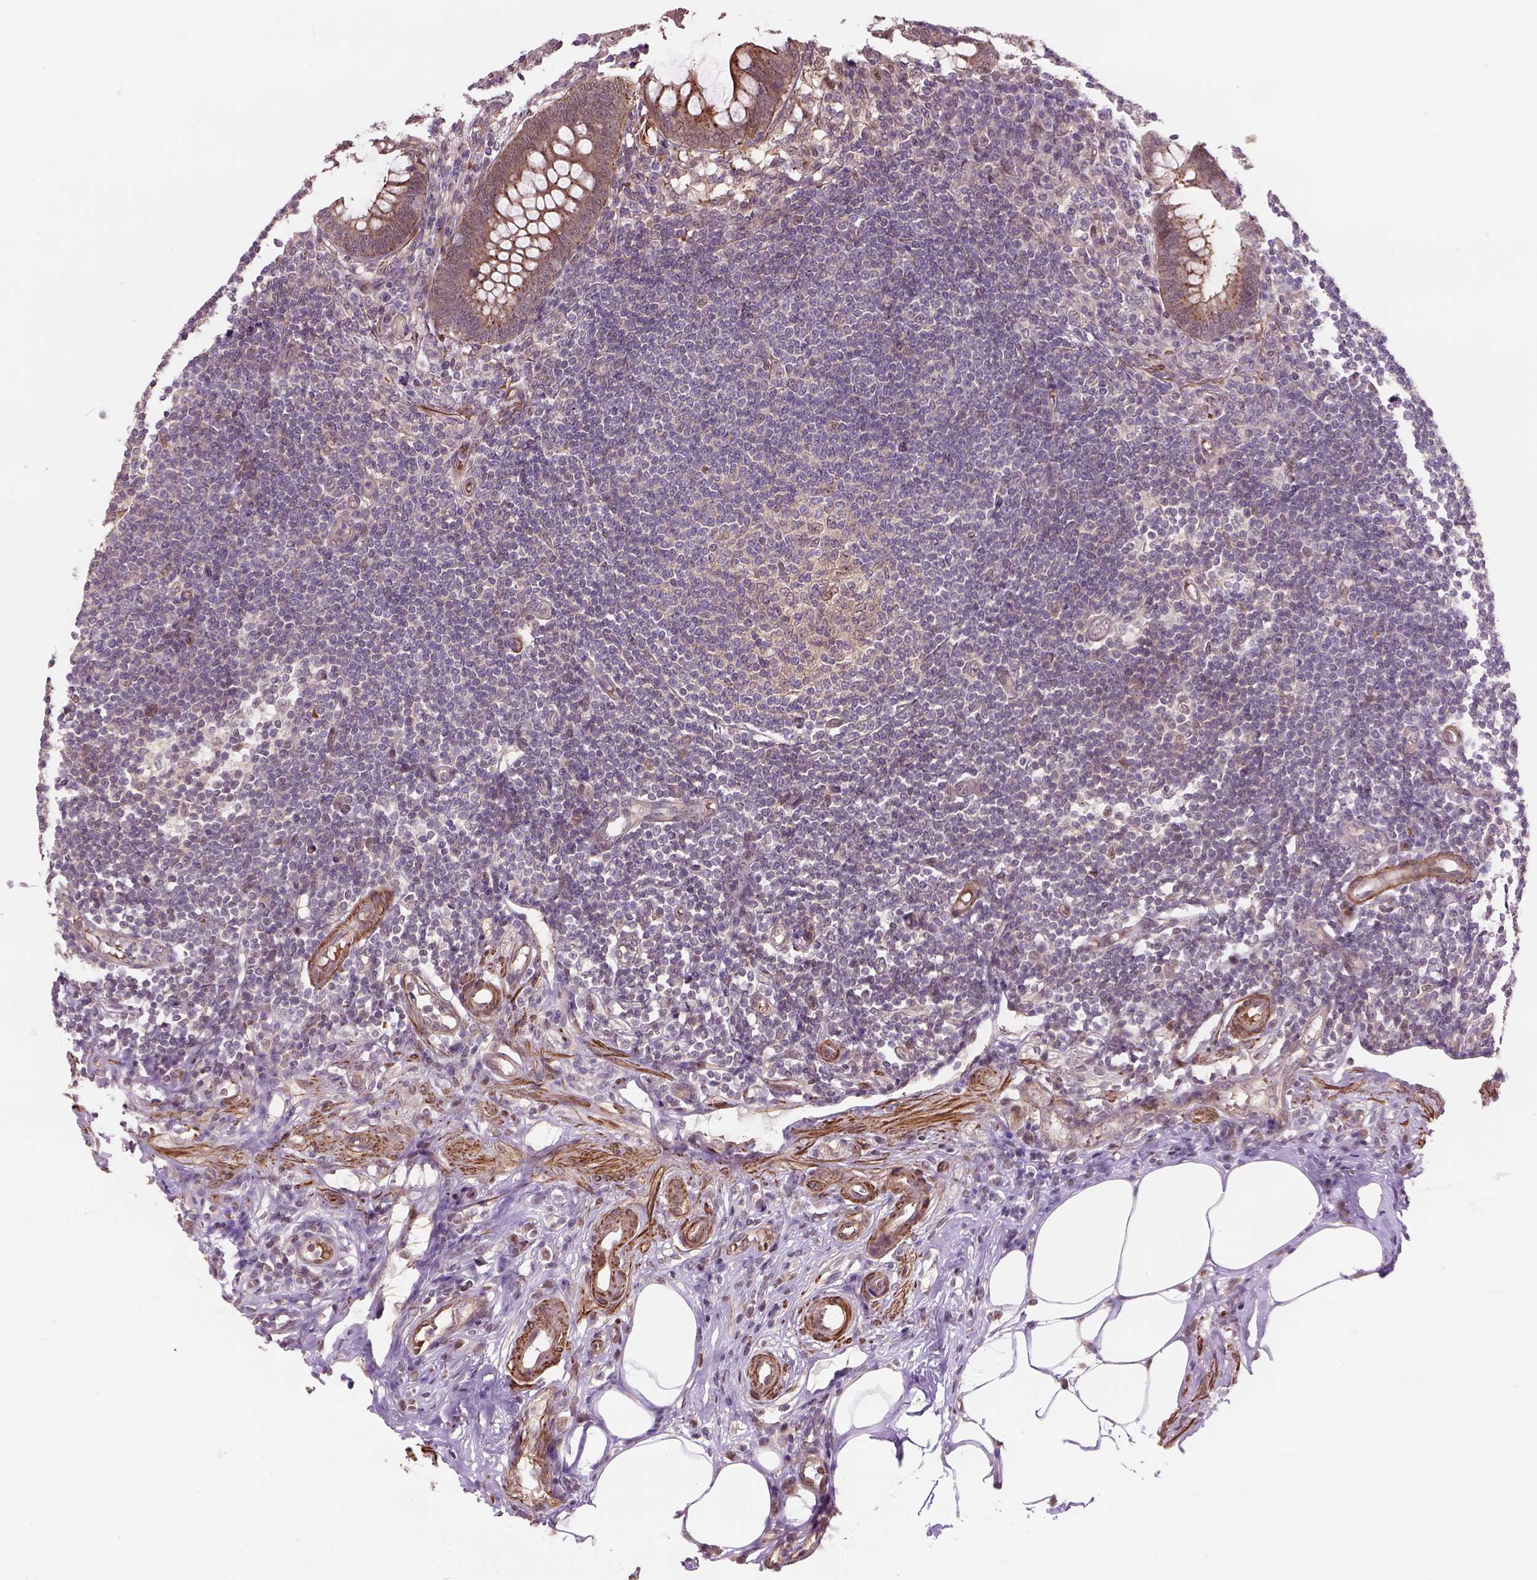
{"staining": {"intensity": "moderate", "quantity": "25%-75%", "location": "cytoplasmic/membranous"}, "tissue": "appendix", "cell_type": "Glandular cells", "image_type": "normal", "snomed": [{"axis": "morphology", "description": "Normal tissue, NOS"}, {"axis": "topography", "description": "Appendix"}], "caption": "IHC (DAB (3,3'-diaminobenzidine)) staining of benign appendix demonstrates moderate cytoplasmic/membranous protein staining in about 25%-75% of glandular cells.", "gene": "PSMD11", "patient": {"sex": "female", "age": 57}}